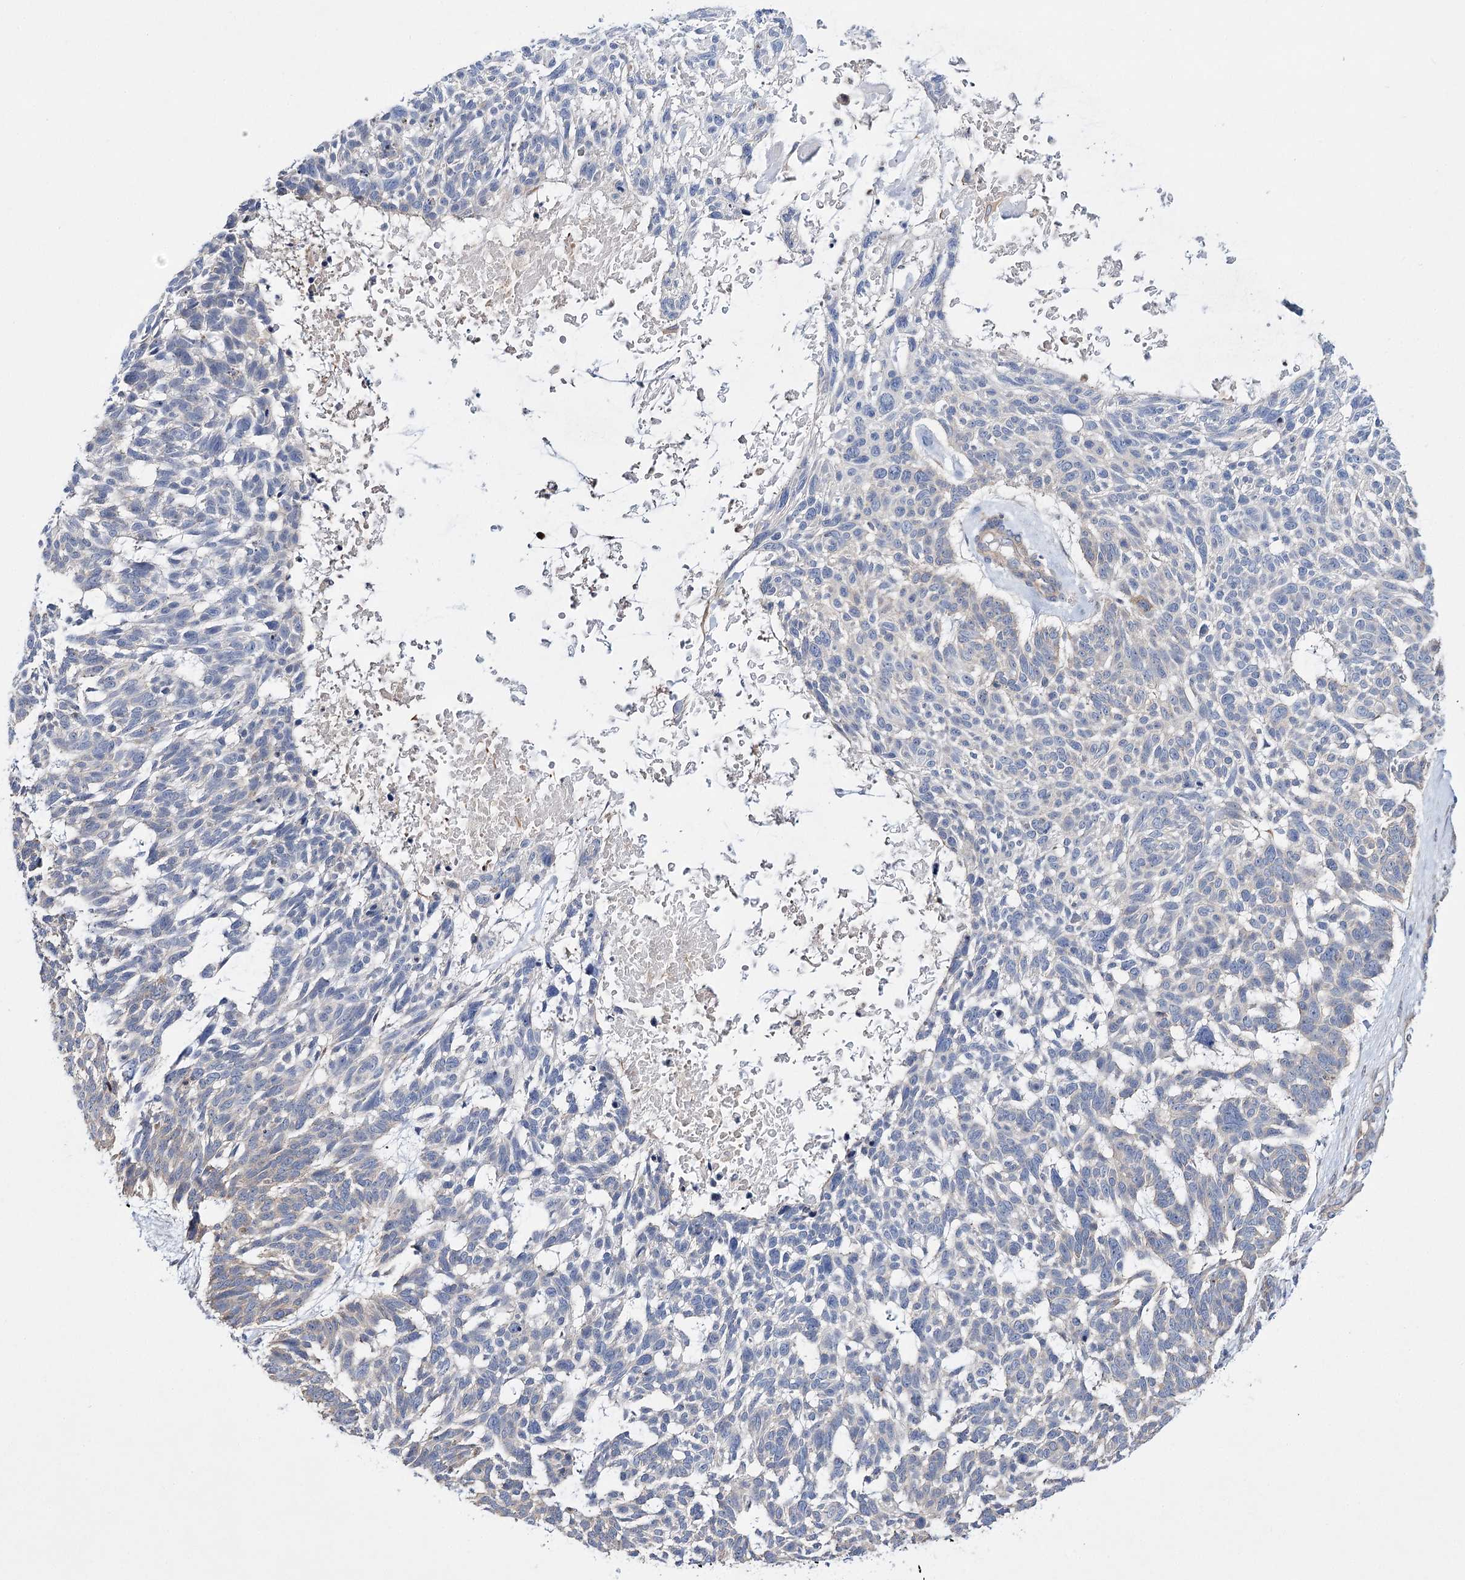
{"staining": {"intensity": "negative", "quantity": "none", "location": "none"}, "tissue": "skin cancer", "cell_type": "Tumor cells", "image_type": "cancer", "snomed": [{"axis": "morphology", "description": "Basal cell carcinoma"}, {"axis": "topography", "description": "Skin"}], "caption": "Tumor cells show no significant positivity in skin basal cell carcinoma.", "gene": "THAP6", "patient": {"sex": "male", "age": 88}}